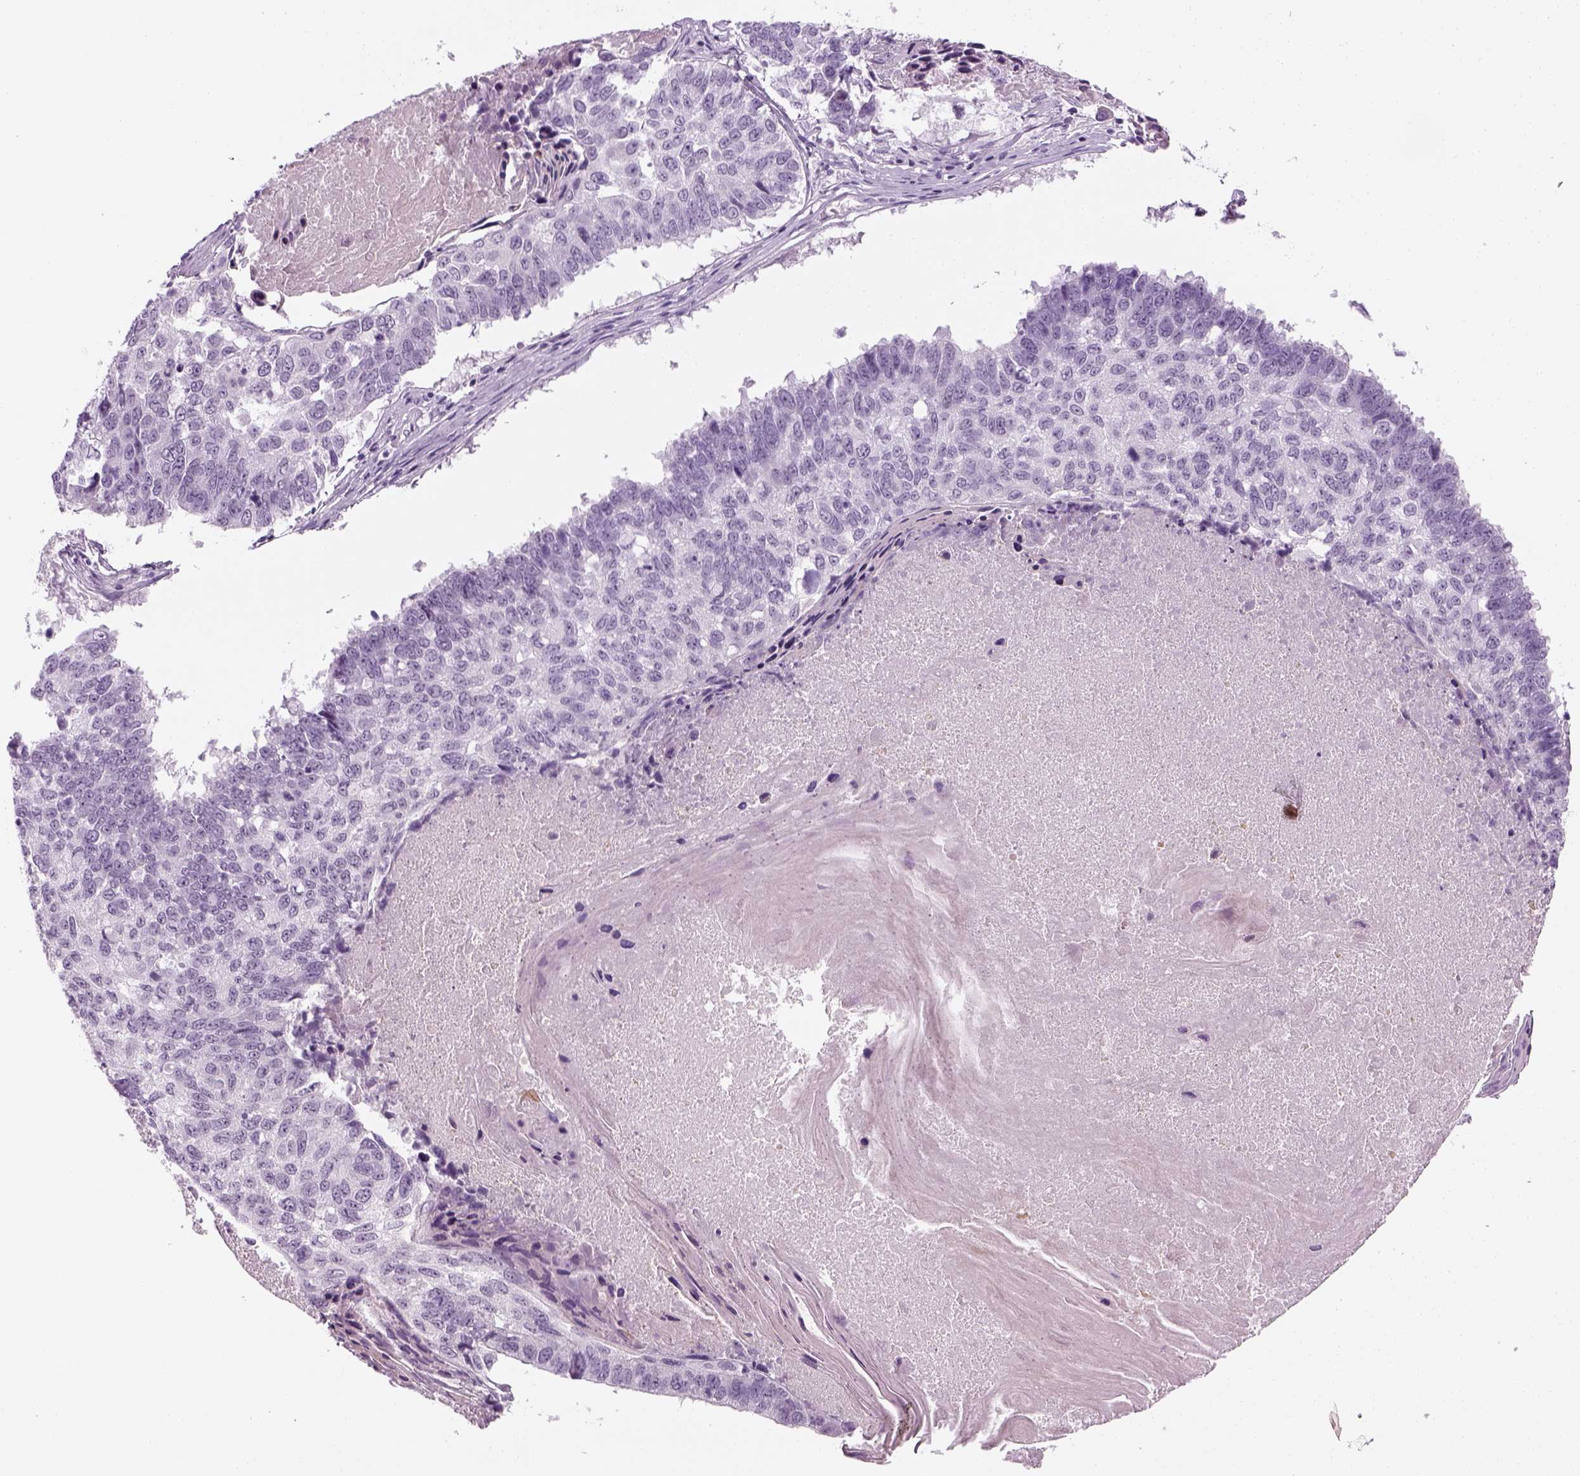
{"staining": {"intensity": "negative", "quantity": "none", "location": "none"}, "tissue": "lung cancer", "cell_type": "Tumor cells", "image_type": "cancer", "snomed": [{"axis": "morphology", "description": "Squamous cell carcinoma, NOS"}, {"axis": "topography", "description": "Lung"}], "caption": "Immunohistochemistry image of neoplastic tissue: squamous cell carcinoma (lung) stained with DAB (3,3'-diaminobenzidine) reveals no significant protein staining in tumor cells.", "gene": "KRT75", "patient": {"sex": "male", "age": 73}}